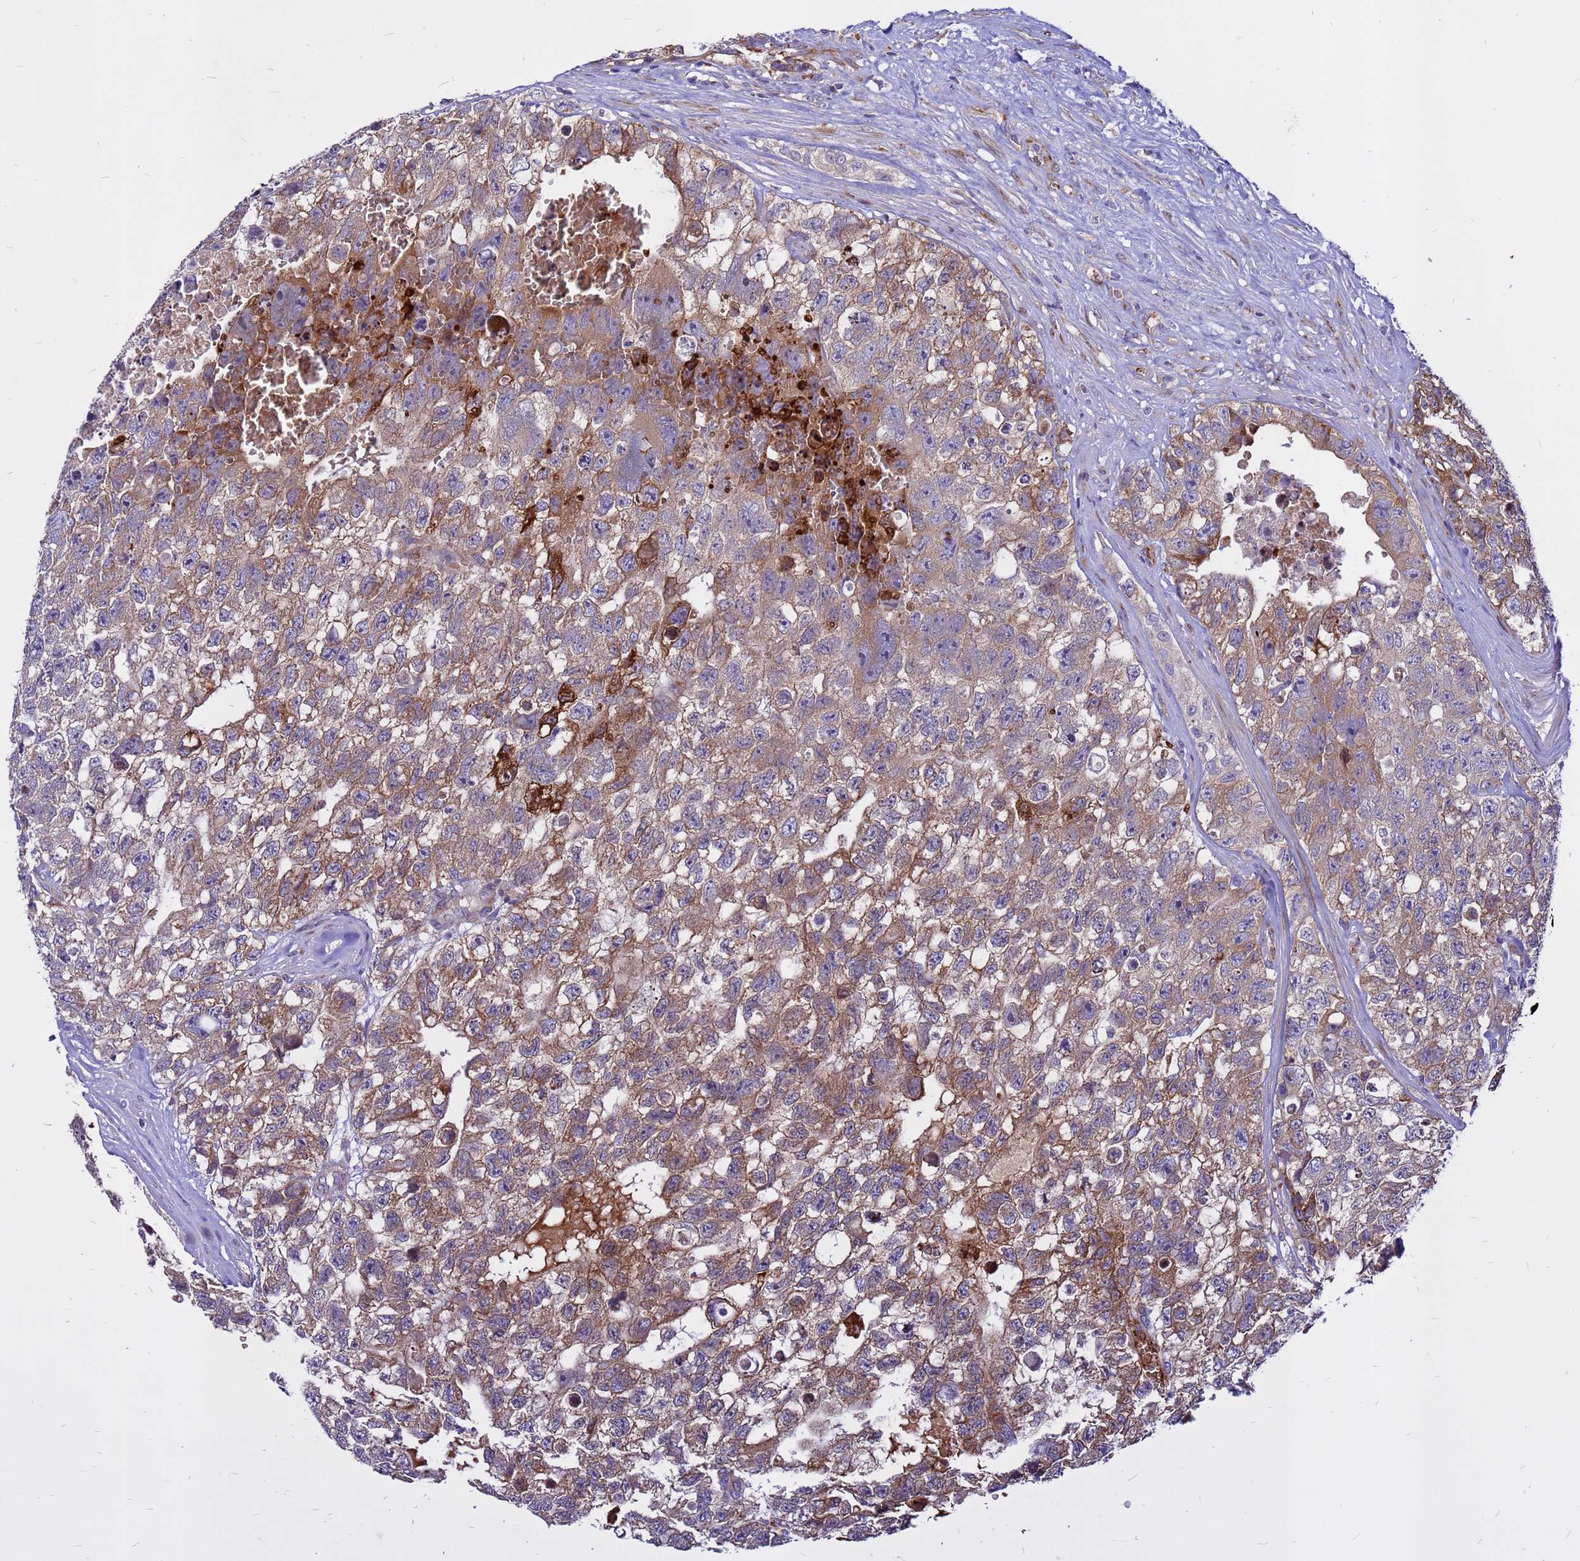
{"staining": {"intensity": "moderate", "quantity": ">75%", "location": "cytoplasmic/membranous"}, "tissue": "testis cancer", "cell_type": "Tumor cells", "image_type": "cancer", "snomed": [{"axis": "morphology", "description": "Carcinoma, Embryonal, NOS"}, {"axis": "topography", "description": "Testis"}], "caption": "This image displays IHC staining of testis cancer (embryonal carcinoma), with medium moderate cytoplasmic/membranous positivity in about >75% of tumor cells.", "gene": "ZNF669", "patient": {"sex": "male", "age": 26}}